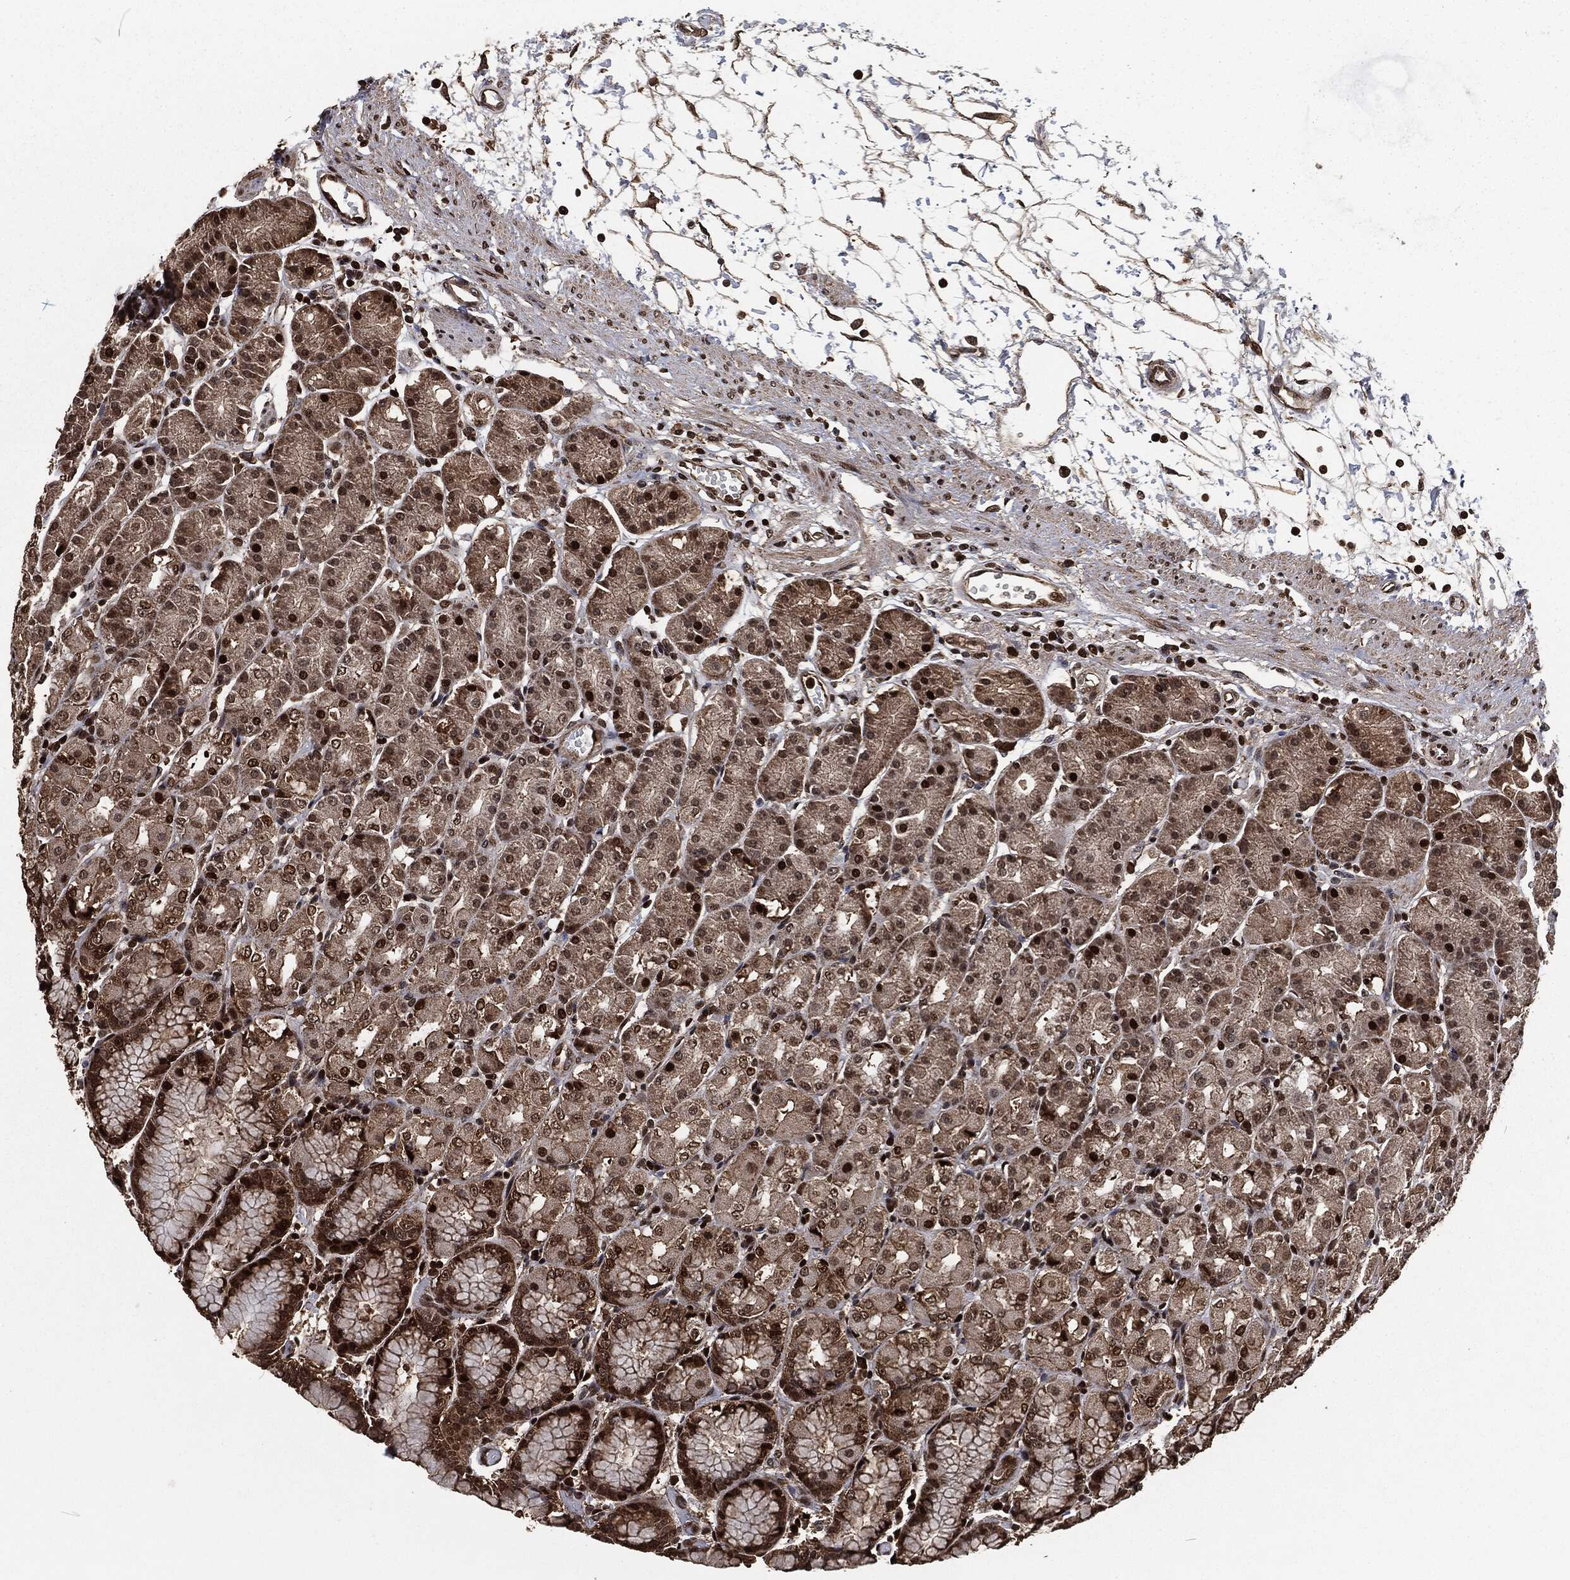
{"staining": {"intensity": "strong", "quantity": "<25%", "location": "cytoplasmic/membranous,nuclear"}, "tissue": "stomach", "cell_type": "Glandular cells", "image_type": "normal", "snomed": [{"axis": "morphology", "description": "Normal tissue, NOS"}, {"axis": "morphology", "description": "Adenocarcinoma, NOS"}, {"axis": "topography", "description": "Stomach"}], "caption": "A photomicrograph of human stomach stained for a protein reveals strong cytoplasmic/membranous,nuclear brown staining in glandular cells.", "gene": "SNAI1", "patient": {"sex": "female", "age": 81}}